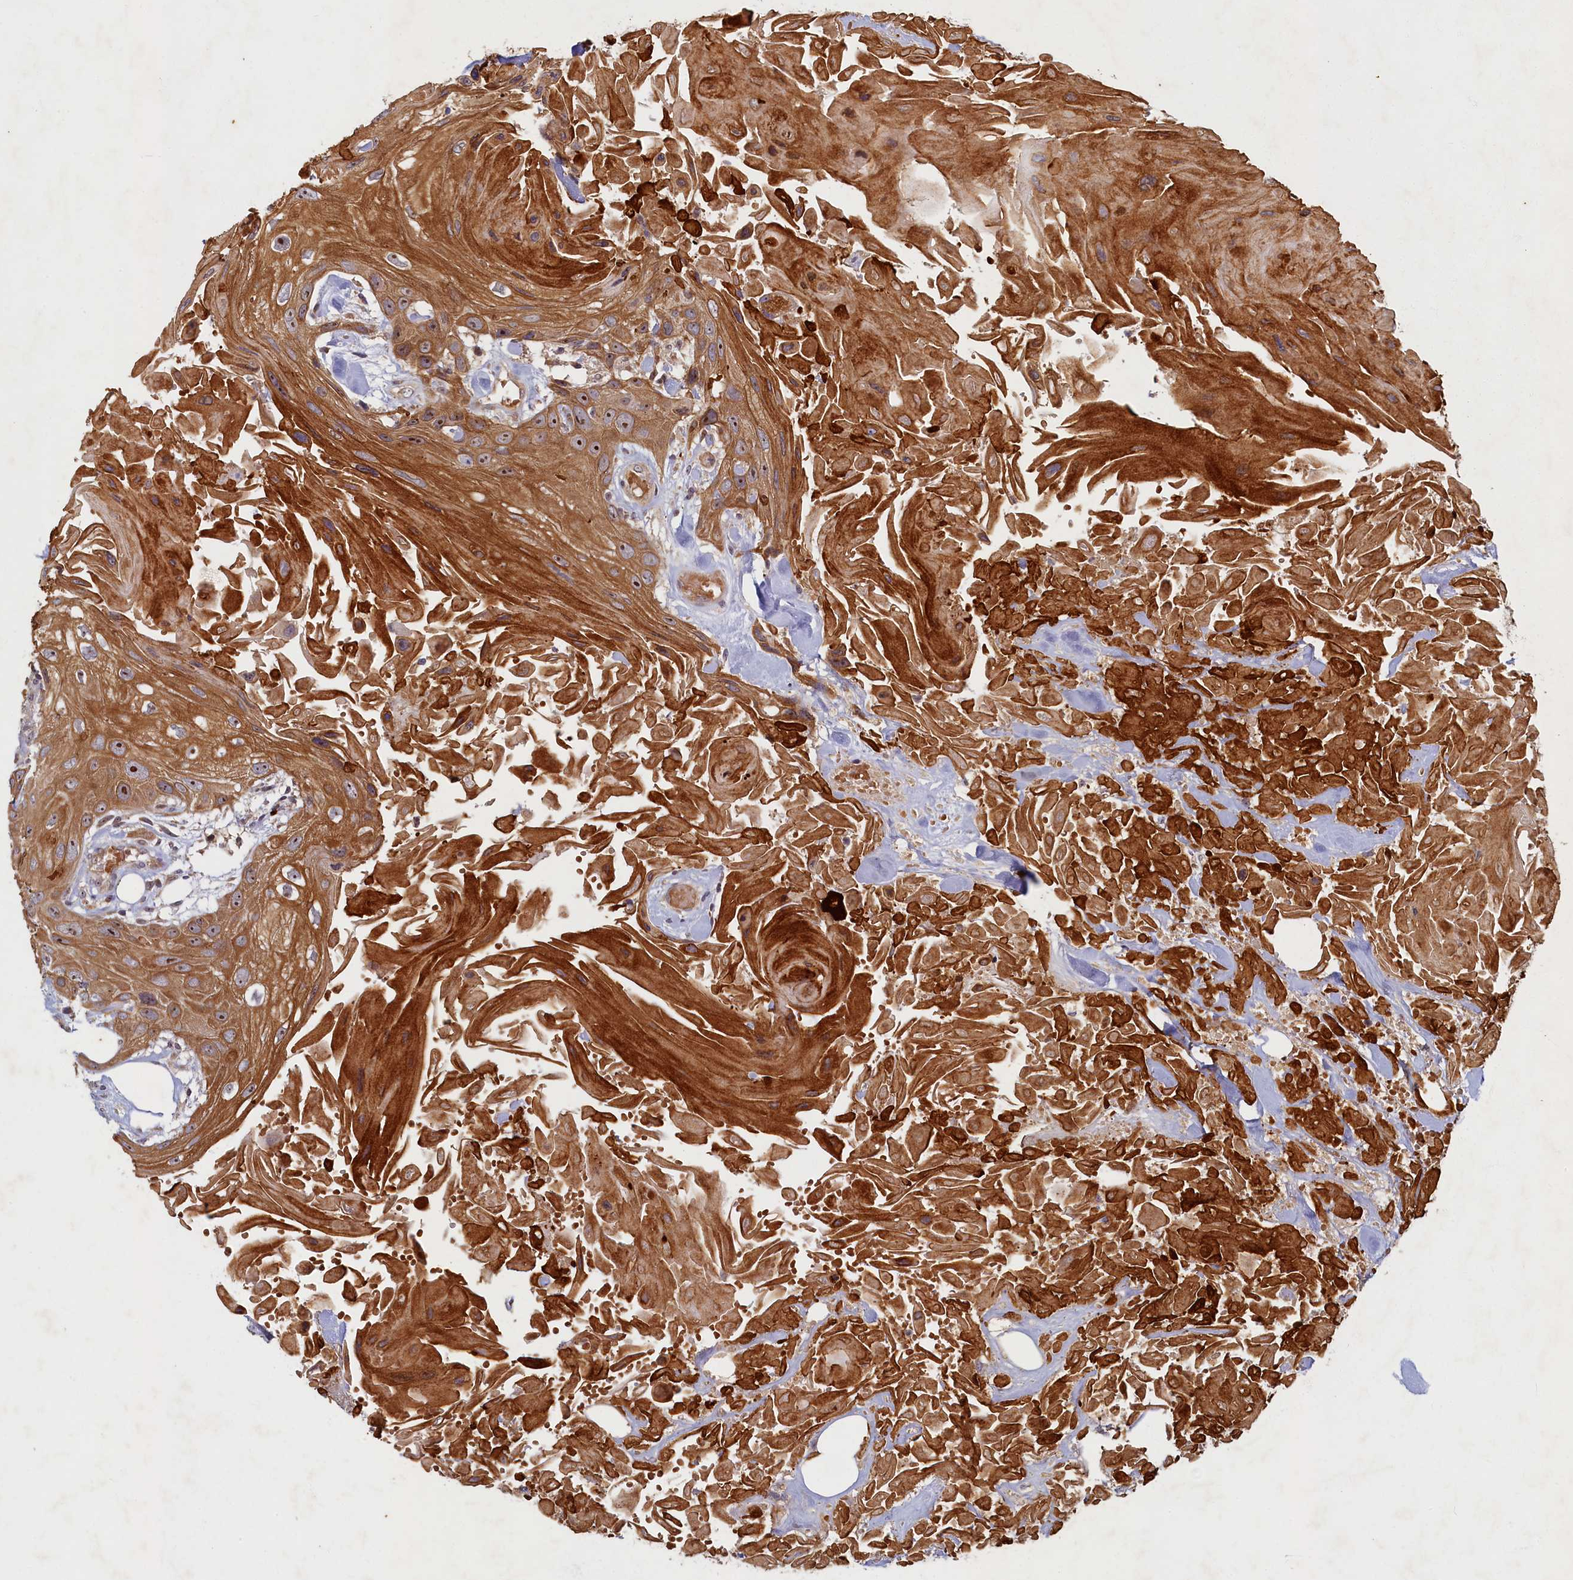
{"staining": {"intensity": "moderate", "quantity": ">75%", "location": "cytoplasmic/membranous,nuclear"}, "tissue": "head and neck cancer", "cell_type": "Tumor cells", "image_type": "cancer", "snomed": [{"axis": "morphology", "description": "Squamous cell carcinoma, NOS"}, {"axis": "topography", "description": "Head-Neck"}], "caption": "The photomicrograph reveals immunohistochemical staining of head and neck cancer. There is moderate cytoplasmic/membranous and nuclear expression is appreciated in about >75% of tumor cells. The protein of interest is stained brown, and the nuclei are stained in blue (DAB (3,3'-diaminobenzidine) IHC with brightfield microscopy, high magnification).", "gene": "CEP20", "patient": {"sex": "male", "age": 81}}